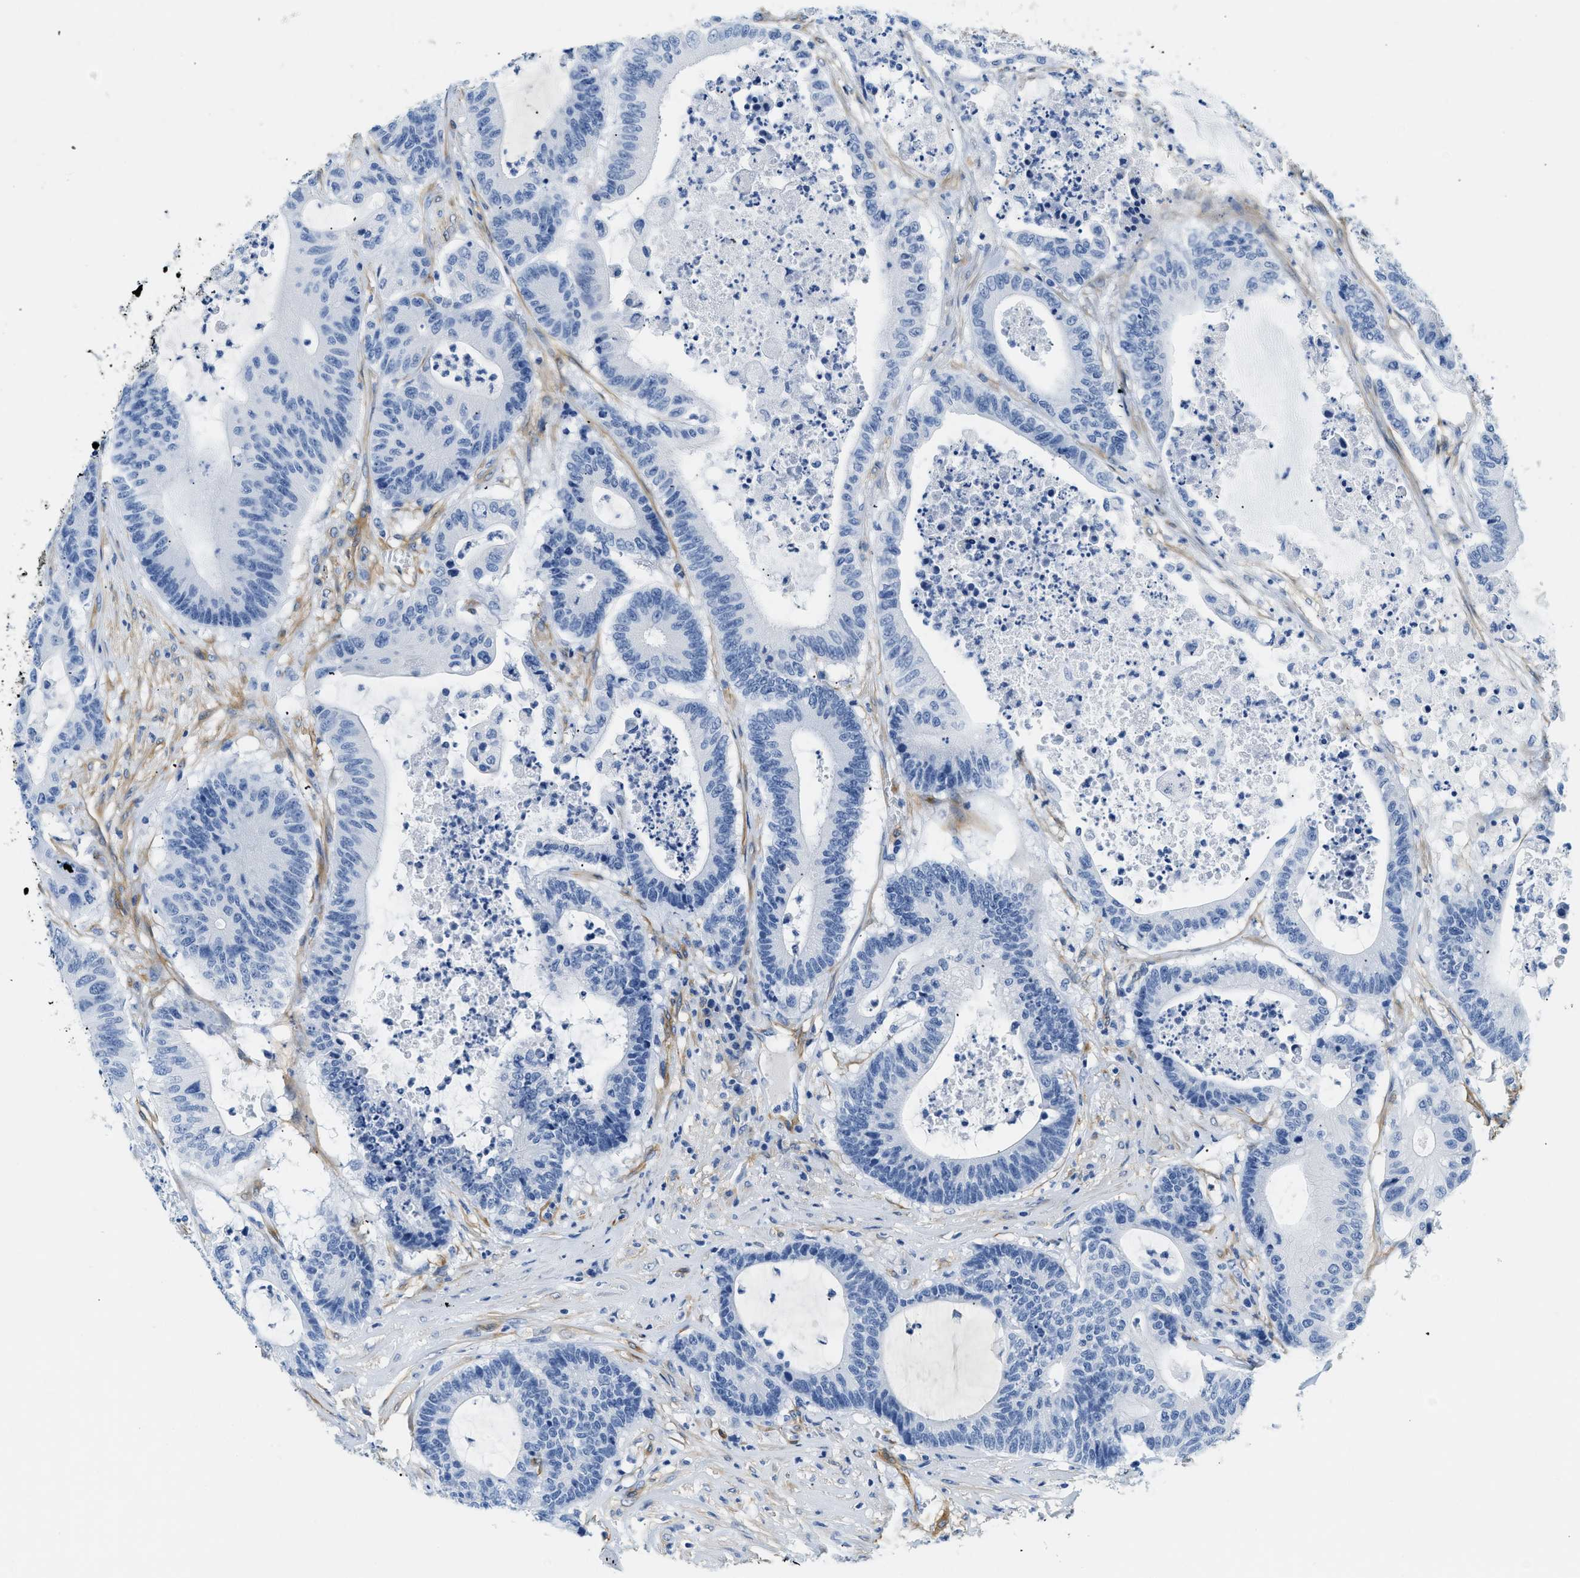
{"staining": {"intensity": "negative", "quantity": "none", "location": "none"}, "tissue": "colorectal cancer", "cell_type": "Tumor cells", "image_type": "cancer", "snomed": [{"axis": "morphology", "description": "Adenocarcinoma, NOS"}, {"axis": "topography", "description": "Colon"}], "caption": "This micrograph is of colorectal adenocarcinoma stained with IHC to label a protein in brown with the nuclei are counter-stained blue. There is no expression in tumor cells.", "gene": "PDGFRB", "patient": {"sex": "female", "age": 84}}